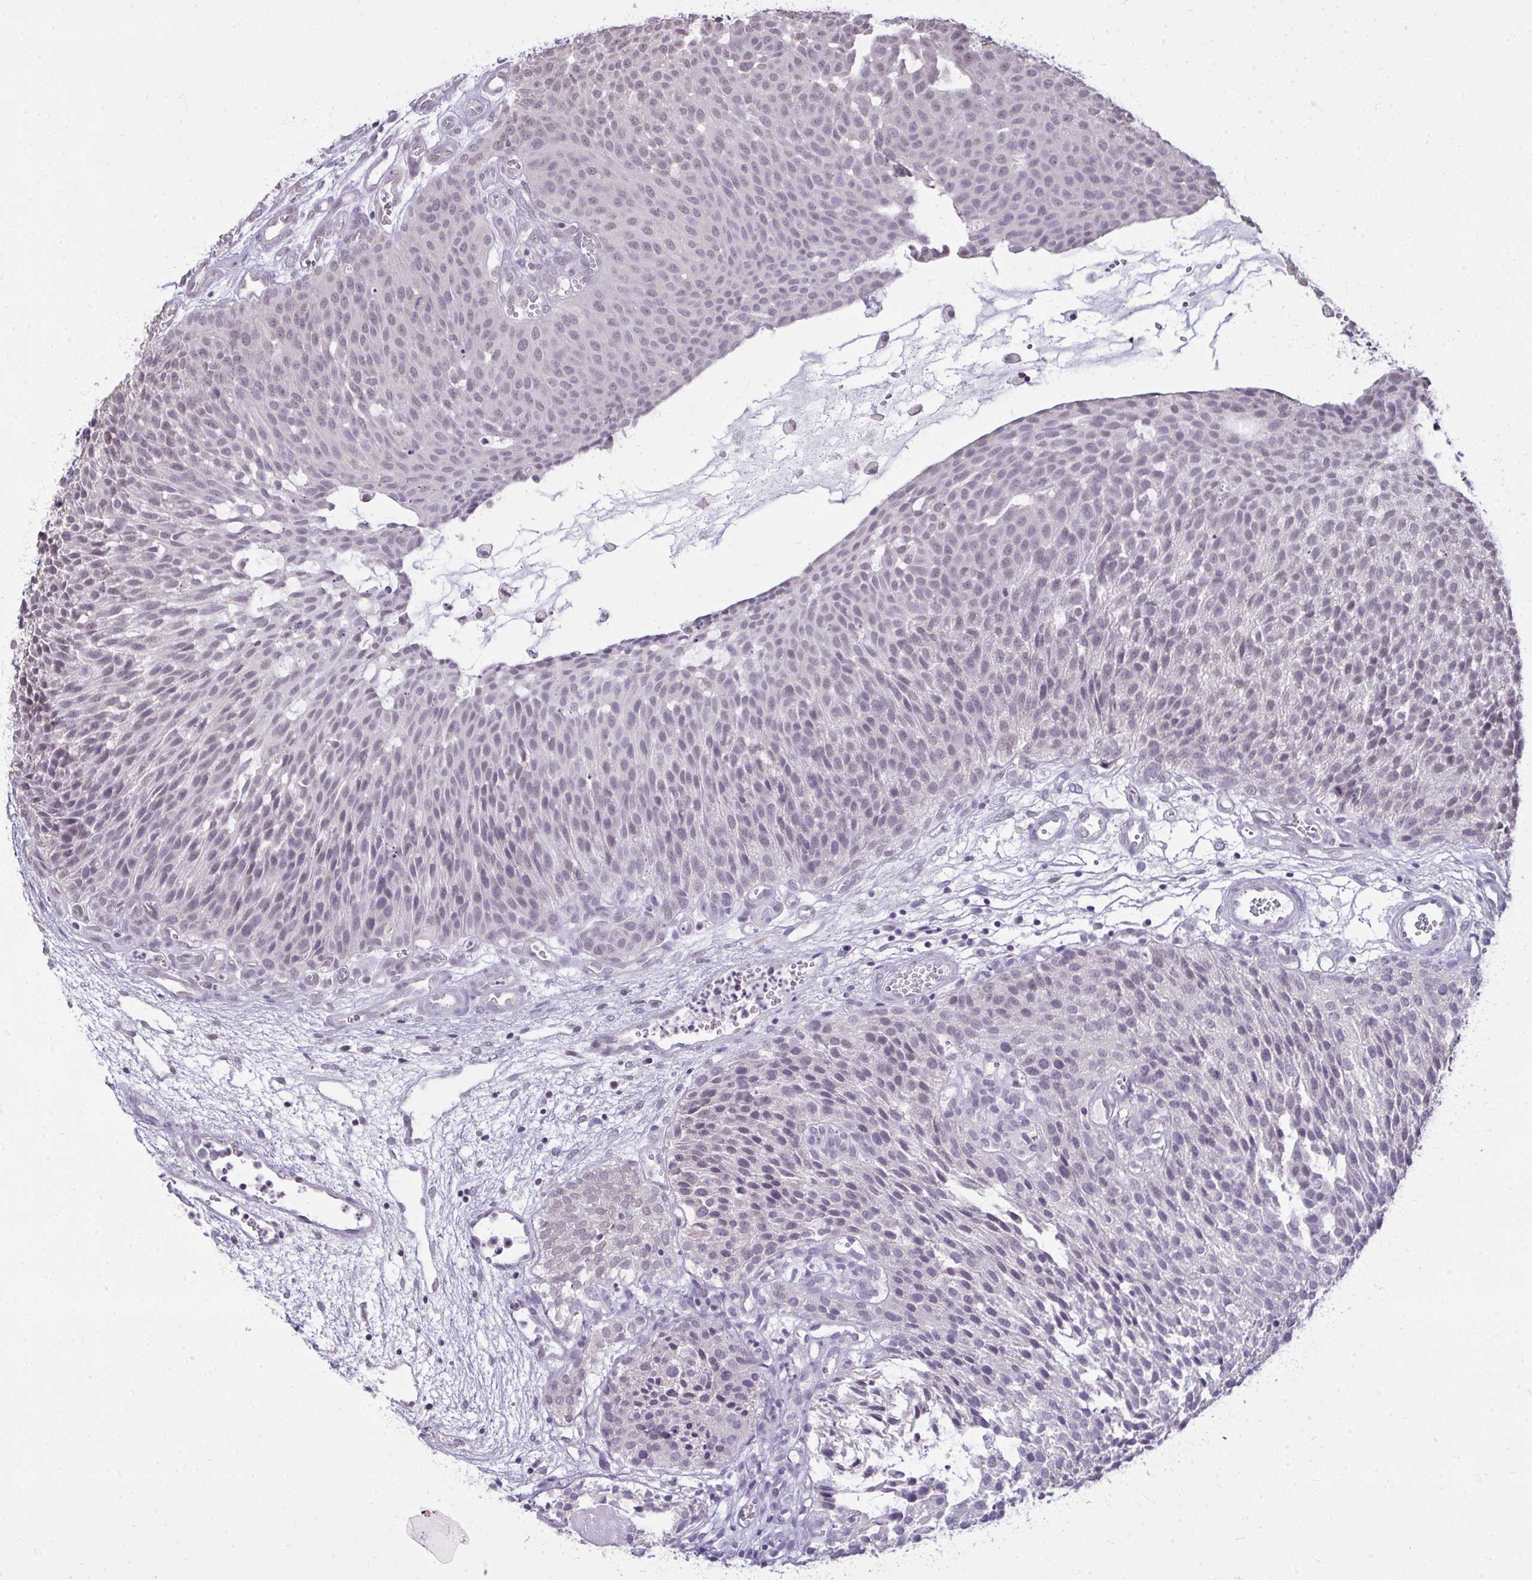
{"staining": {"intensity": "negative", "quantity": "none", "location": "none"}, "tissue": "urothelial cancer", "cell_type": "Tumor cells", "image_type": "cancer", "snomed": [{"axis": "morphology", "description": "Urothelial carcinoma, NOS"}, {"axis": "topography", "description": "Urinary bladder"}], "caption": "IHC photomicrograph of neoplastic tissue: human transitional cell carcinoma stained with DAB (3,3'-diaminobenzidine) demonstrates no significant protein staining in tumor cells.", "gene": "NPPA", "patient": {"sex": "male", "age": 84}}